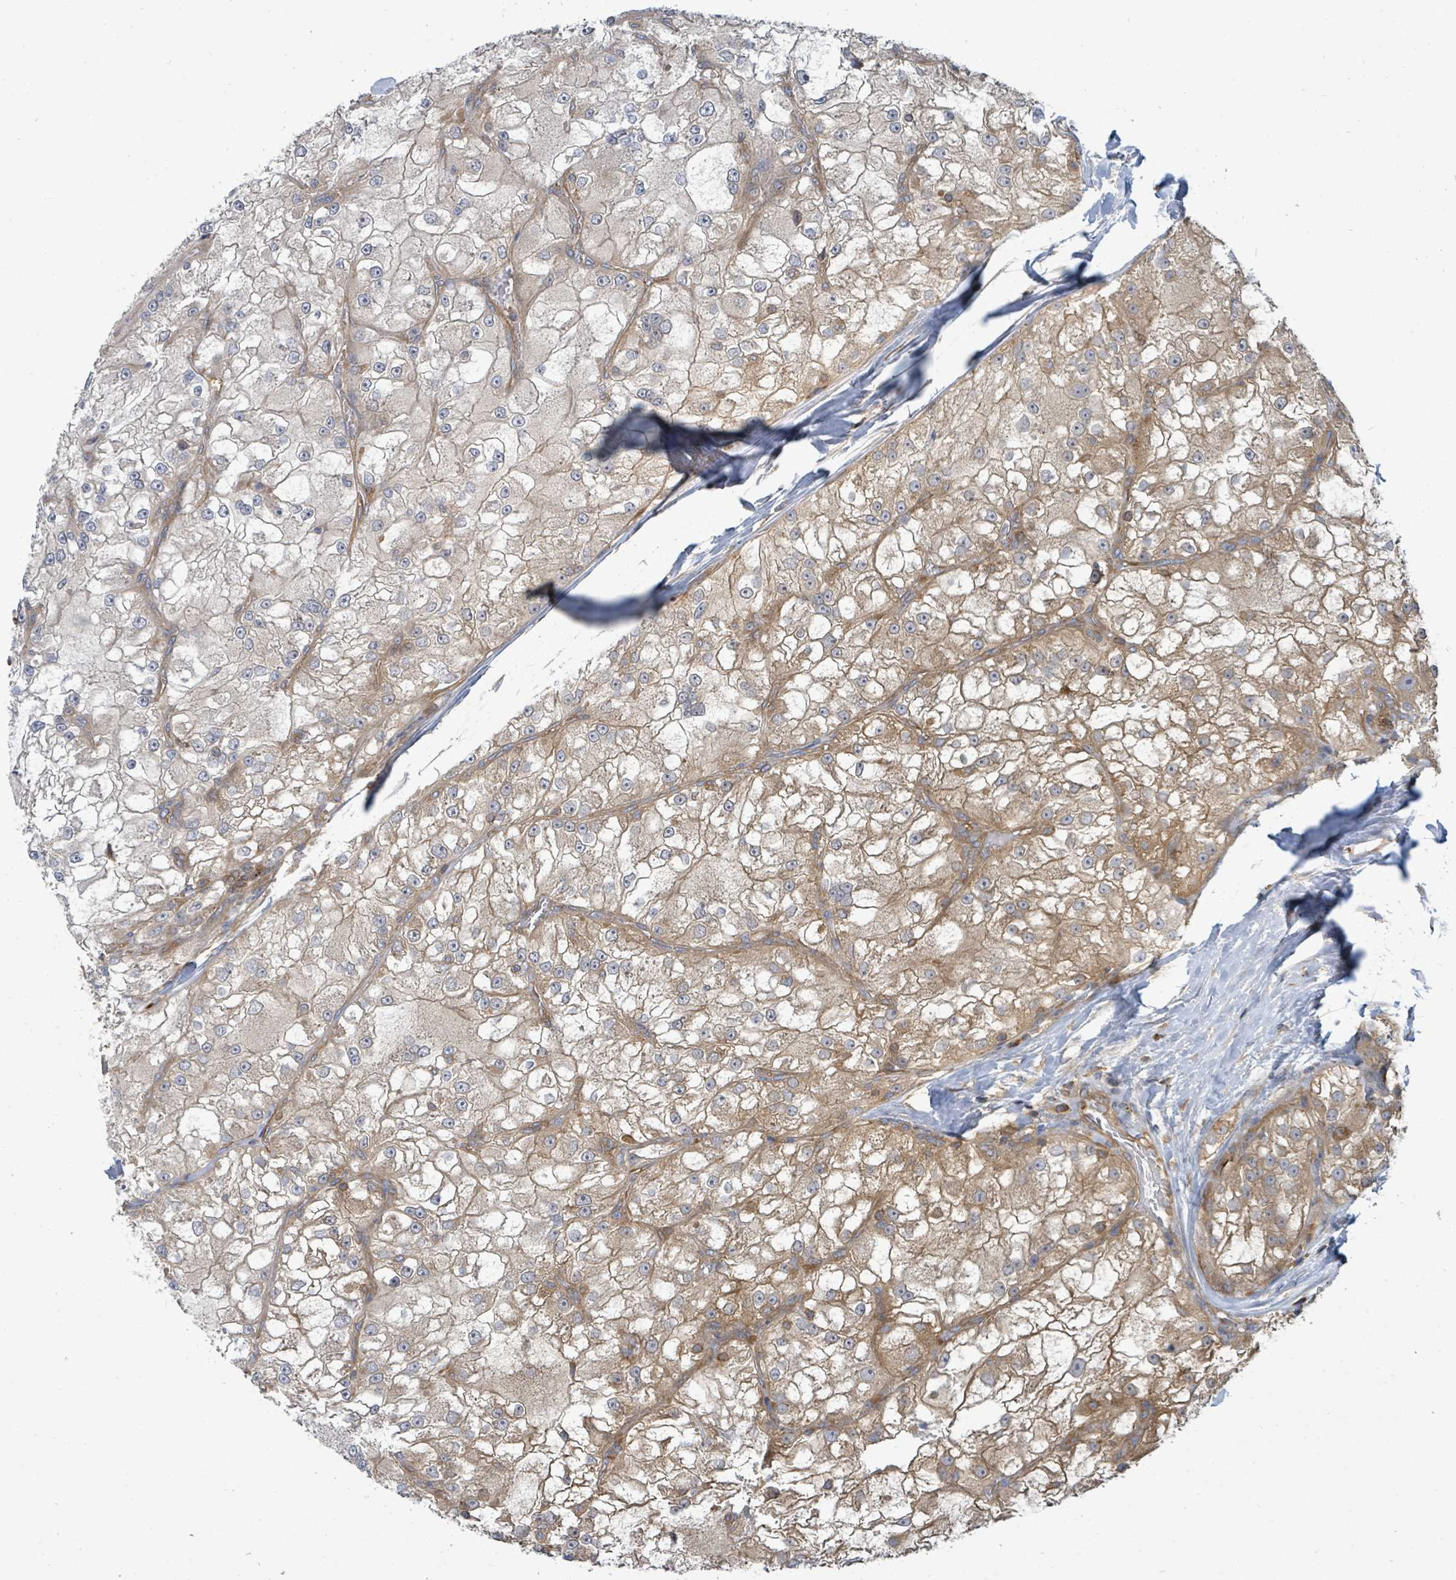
{"staining": {"intensity": "moderate", "quantity": "25%-75%", "location": "cytoplasmic/membranous"}, "tissue": "renal cancer", "cell_type": "Tumor cells", "image_type": "cancer", "snomed": [{"axis": "morphology", "description": "Adenocarcinoma, NOS"}, {"axis": "topography", "description": "Kidney"}], "caption": "Tumor cells show moderate cytoplasmic/membranous staining in about 25%-75% of cells in adenocarcinoma (renal).", "gene": "BOLA2B", "patient": {"sex": "female", "age": 72}}